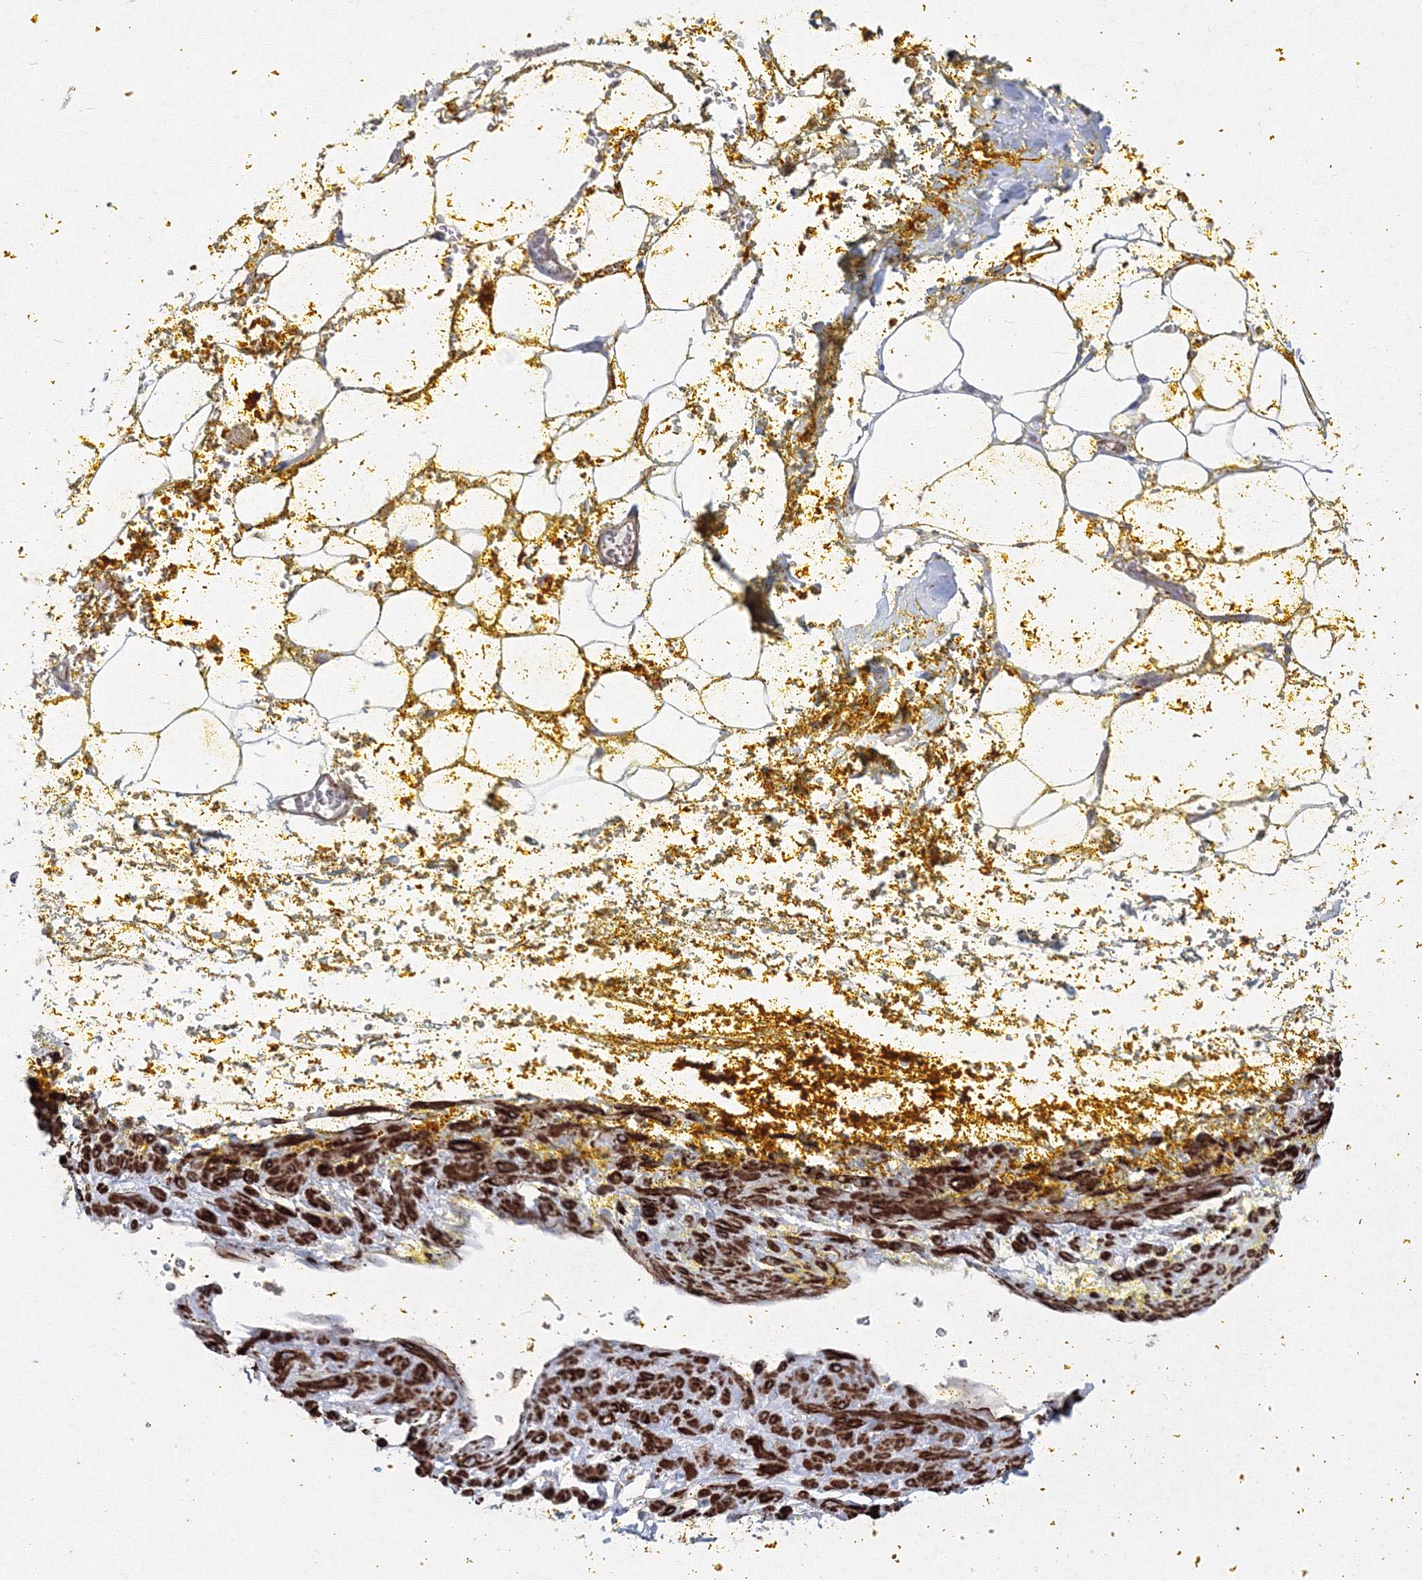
{"staining": {"intensity": "negative", "quantity": "none", "location": "none"}, "tissue": "adipose tissue", "cell_type": "Adipocytes", "image_type": "normal", "snomed": [{"axis": "morphology", "description": "Normal tissue, NOS"}, {"axis": "morphology", "description": "Adenocarcinoma, Low grade"}, {"axis": "topography", "description": "Prostate"}, {"axis": "topography", "description": "Peripheral nerve tissue"}], "caption": "Immunohistochemistry photomicrograph of unremarkable adipose tissue: human adipose tissue stained with DAB reveals no significant protein expression in adipocytes.", "gene": "GPR82", "patient": {"sex": "male", "age": 63}}